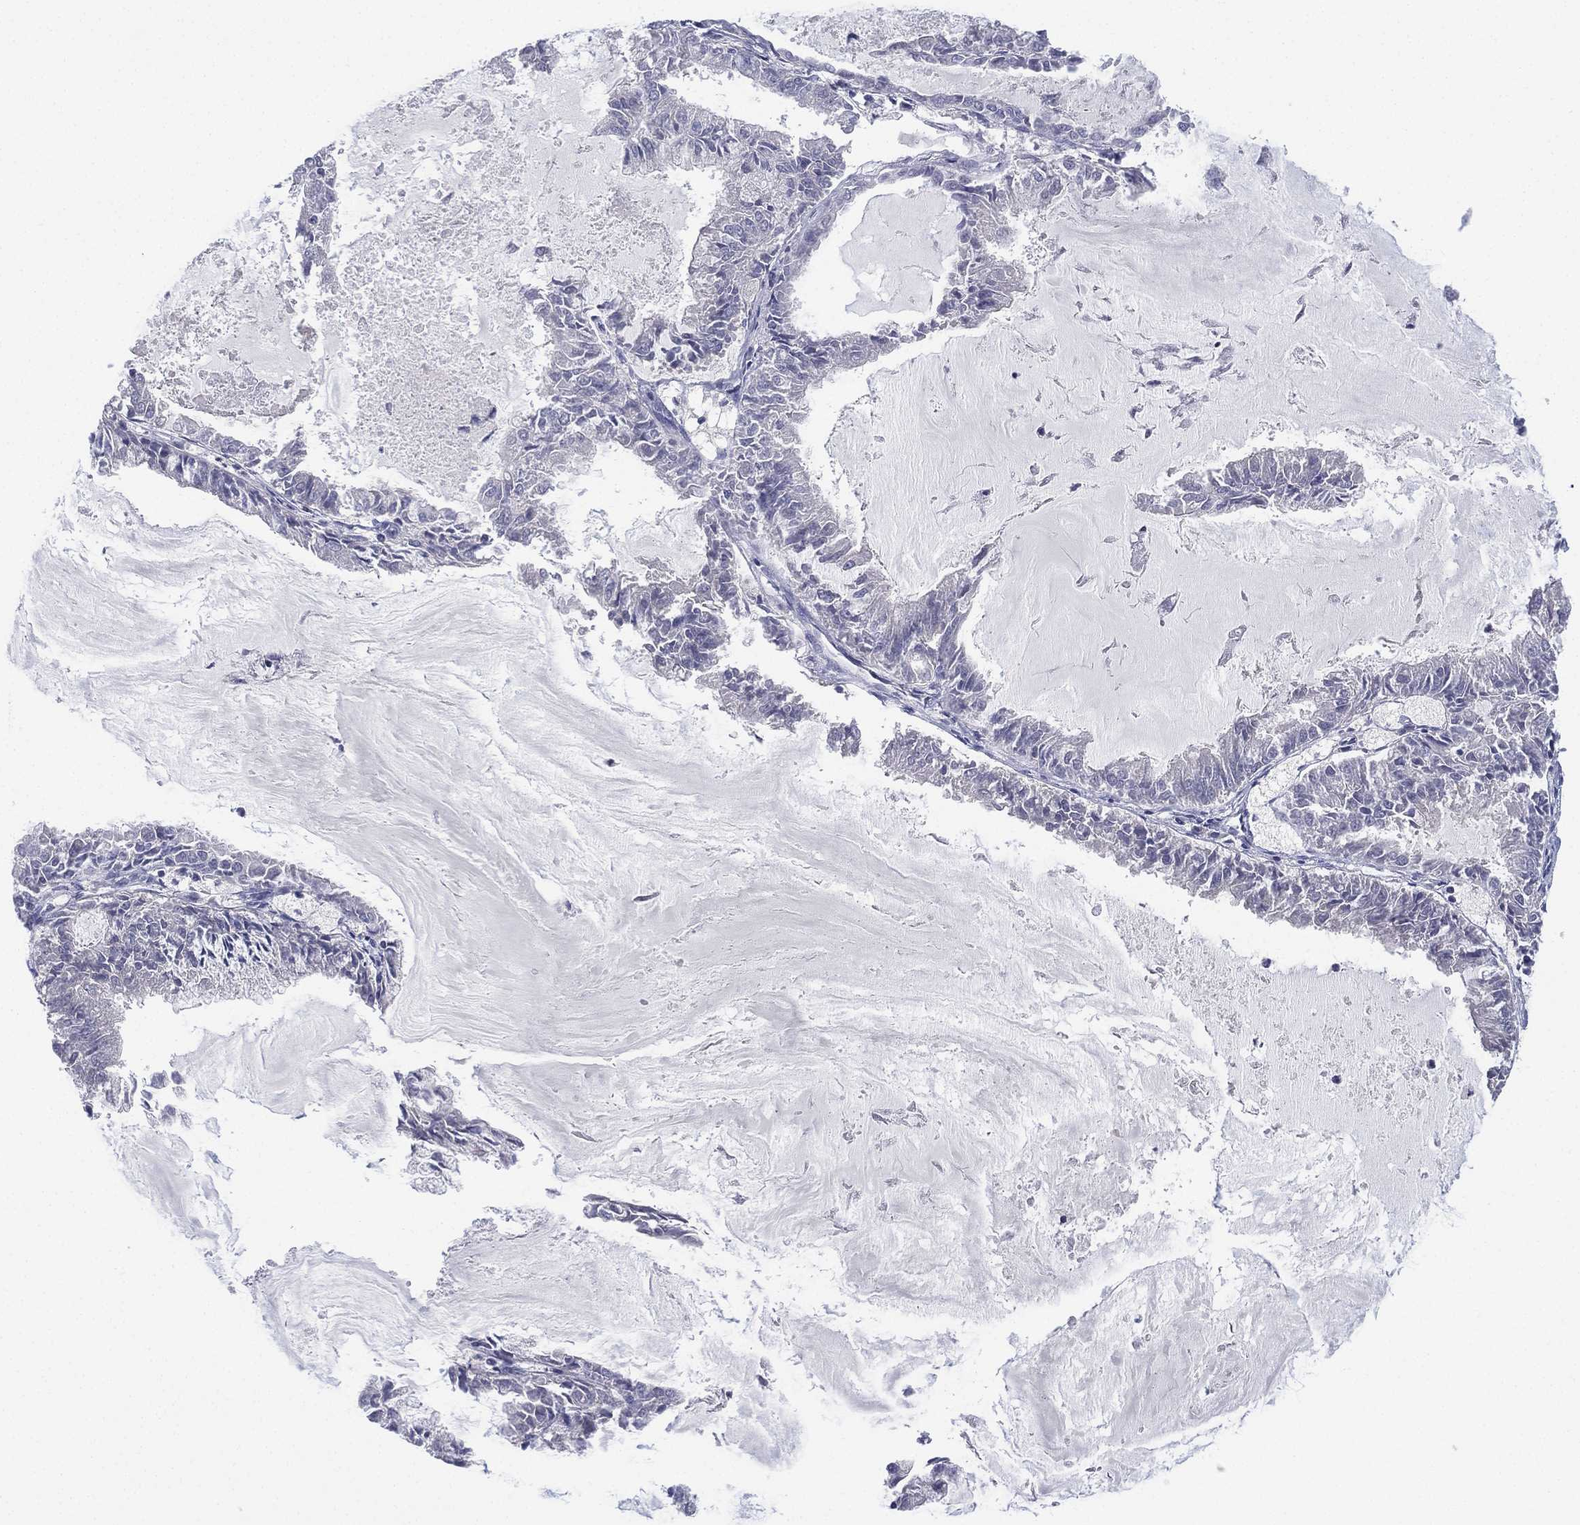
{"staining": {"intensity": "negative", "quantity": "none", "location": "none"}, "tissue": "endometrial cancer", "cell_type": "Tumor cells", "image_type": "cancer", "snomed": [{"axis": "morphology", "description": "Adenocarcinoma, NOS"}, {"axis": "topography", "description": "Endometrium"}], "caption": "DAB (3,3'-diaminobenzidine) immunohistochemical staining of endometrial adenocarcinoma exhibits no significant staining in tumor cells.", "gene": "CYP2D6", "patient": {"sex": "female", "age": 57}}